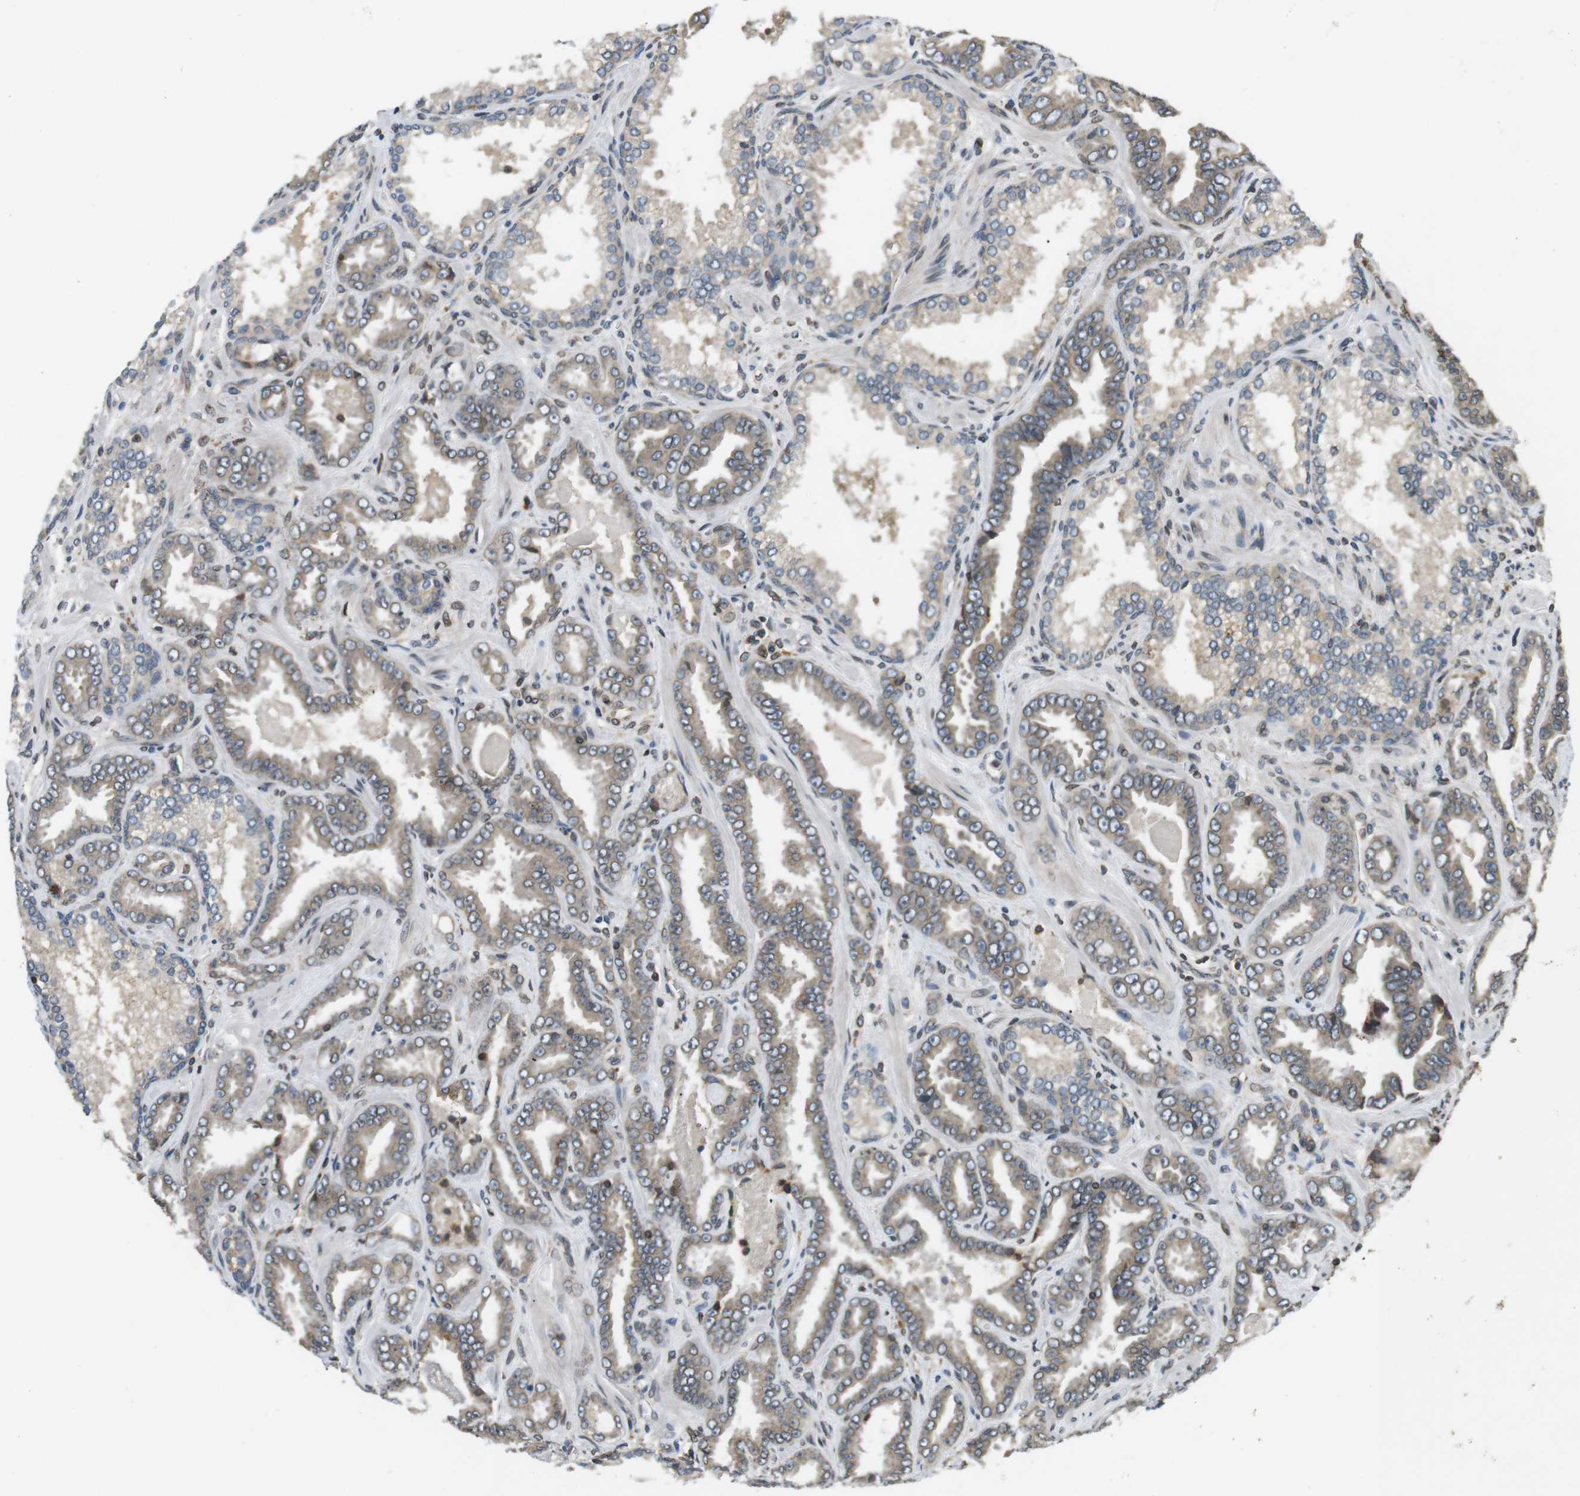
{"staining": {"intensity": "negative", "quantity": "none", "location": "none"}, "tissue": "prostate cancer", "cell_type": "Tumor cells", "image_type": "cancer", "snomed": [{"axis": "morphology", "description": "Adenocarcinoma, Low grade"}, {"axis": "topography", "description": "Prostate"}], "caption": "Tumor cells show no significant protein positivity in low-grade adenocarcinoma (prostate). (DAB (3,3'-diaminobenzidine) immunohistochemistry visualized using brightfield microscopy, high magnification).", "gene": "TMX4", "patient": {"sex": "male", "age": 60}}